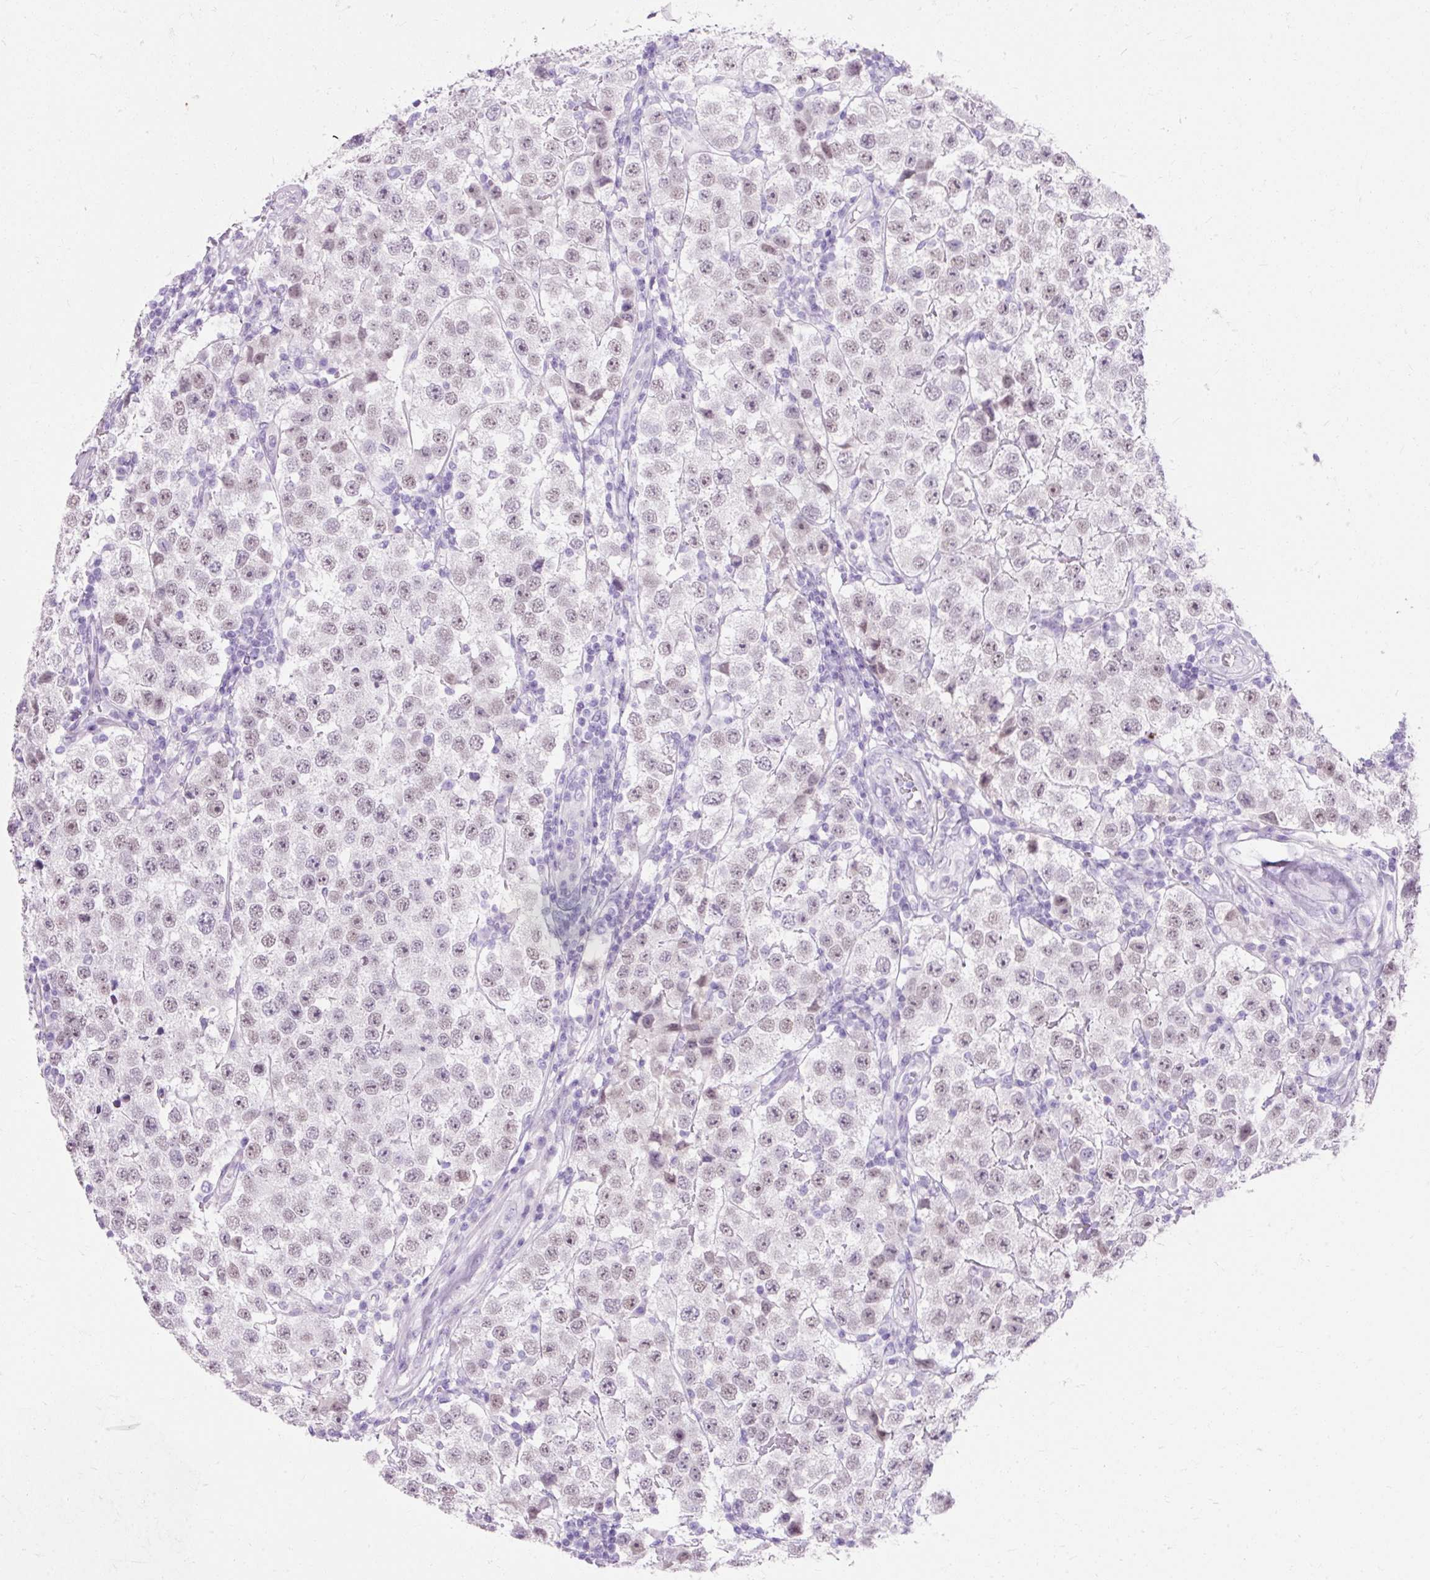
{"staining": {"intensity": "weak", "quantity": "25%-75%", "location": "nuclear"}, "tissue": "testis cancer", "cell_type": "Tumor cells", "image_type": "cancer", "snomed": [{"axis": "morphology", "description": "Seminoma, NOS"}, {"axis": "topography", "description": "Testis"}], "caption": "An image of human testis cancer (seminoma) stained for a protein reveals weak nuclear brown staining in tumor cells. (IHC, brightfield microscopy, high magnification).", "gene": "TMEM213", "patient": {"sex": "male", "age": 34}}